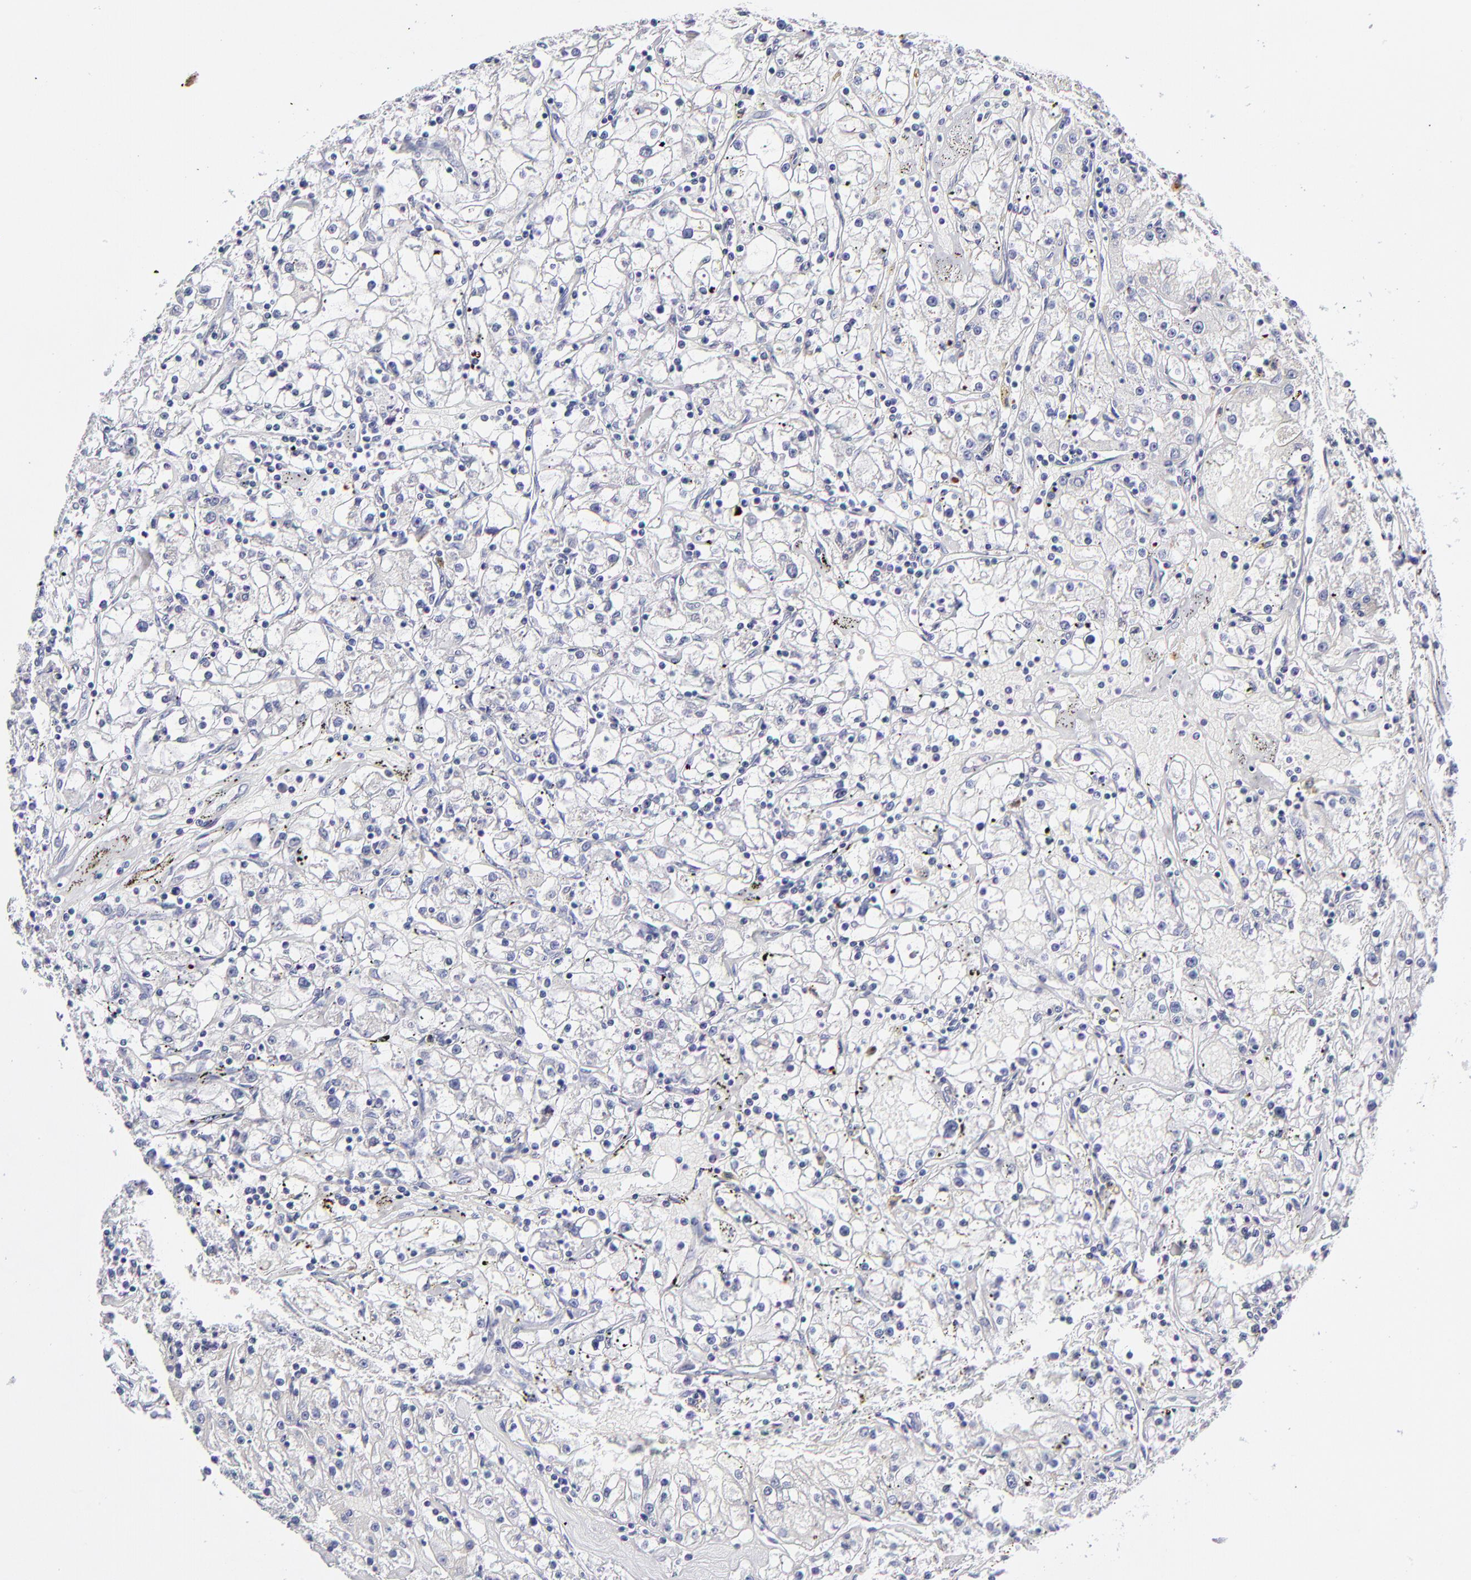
{"staining": {"intensity": "negative", "quantity": "none", "location": "none"}, "tissue": "renal cancer", "cell_type": "Tumor cells", "image_type": "cancer", "snomed": [{"axis": "morphology", "description": "Adenocarcinoma, NOS"}, {"axis": "topography", "description": "Kidney"}], "caption": "Immunohistochemistry (IHC) image of adenocarcinoma (renal) stained for a protein (brown), which displays no expression in tumor cells.", "gene": "BTG2", "patient": {"sex": "male", "age": 56}}